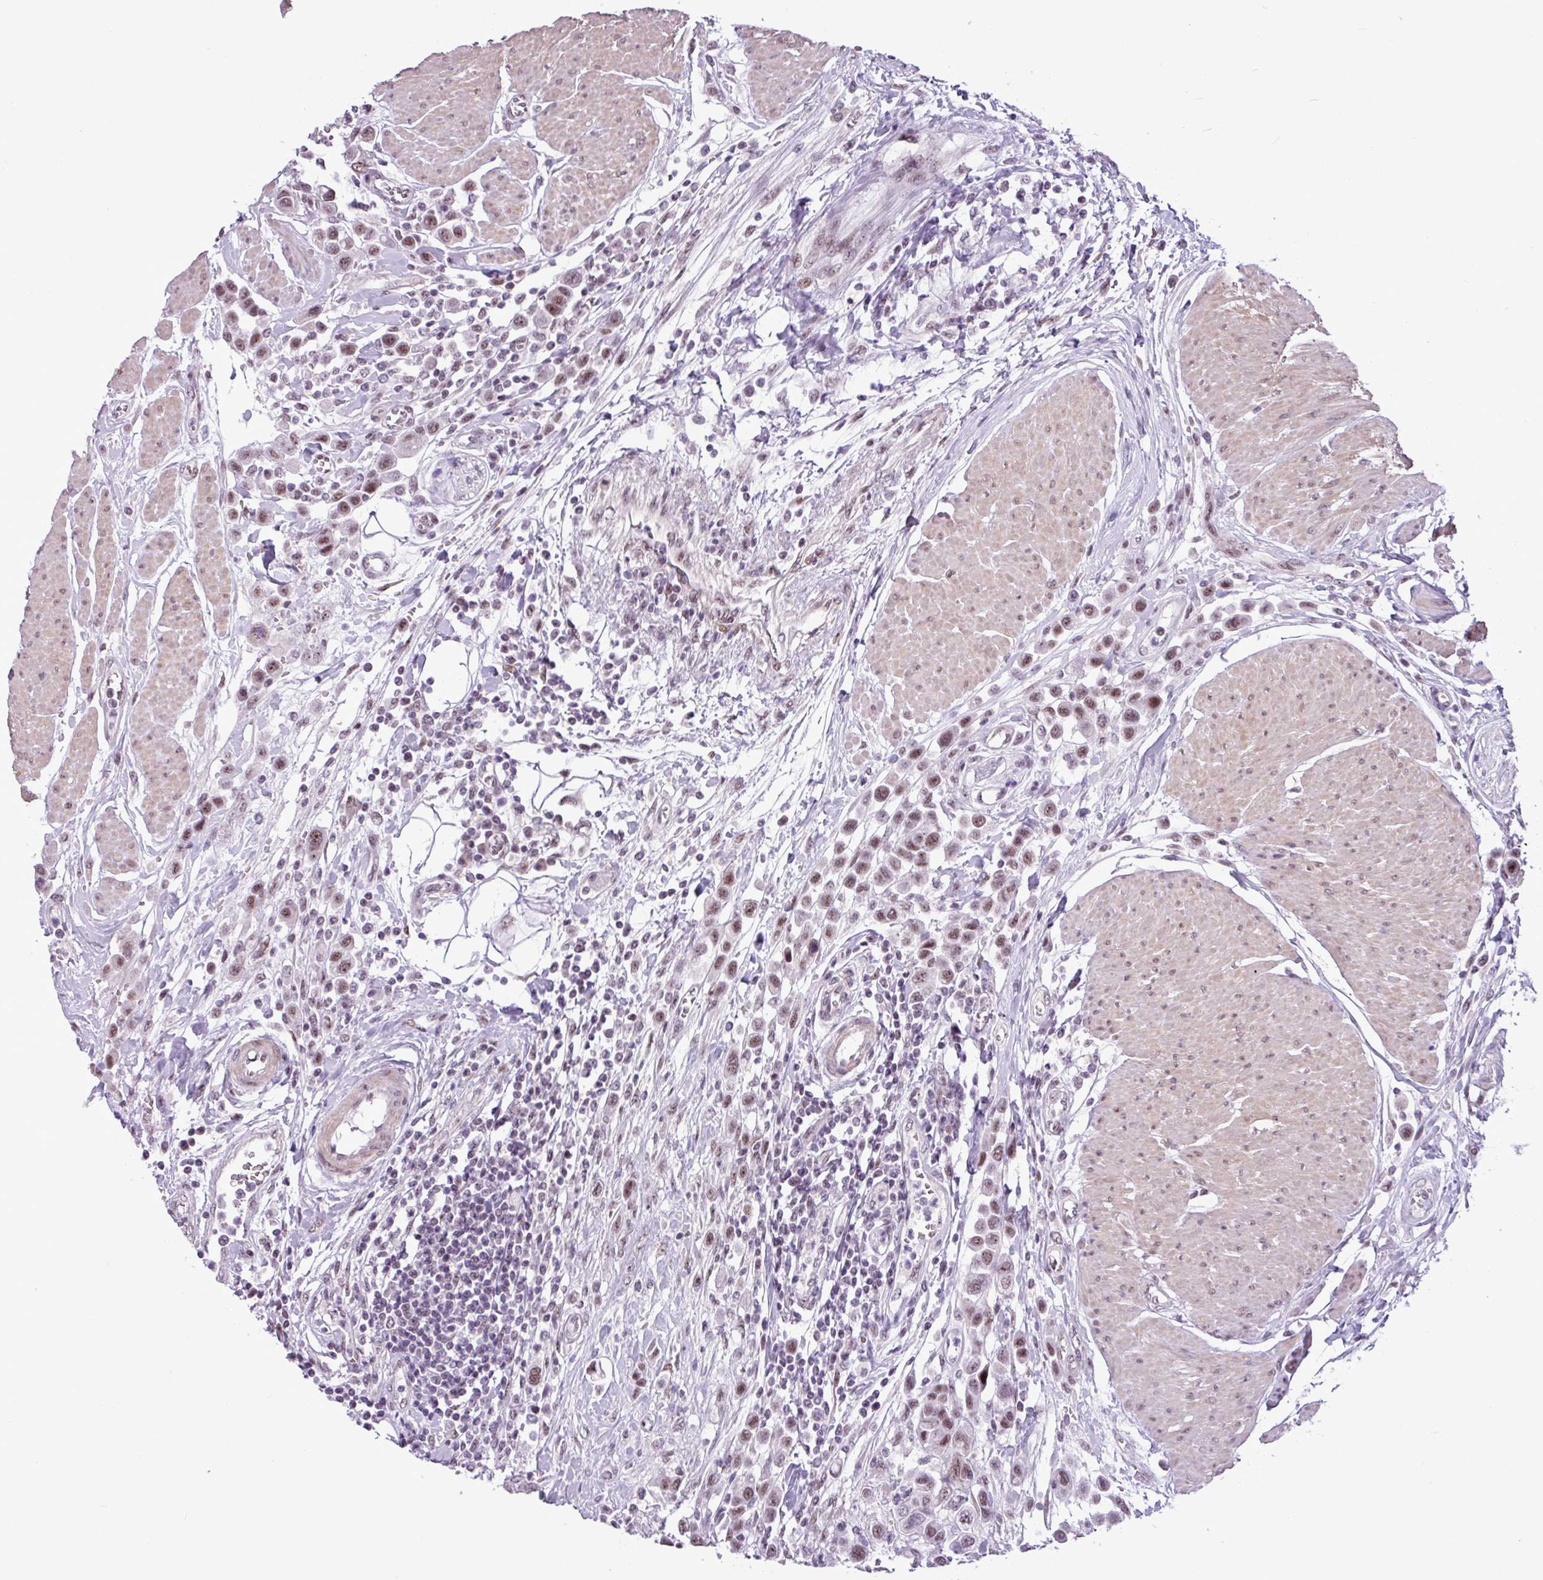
{"staining": {"intensity": "moderate", "quantity": ">75%", "location": "nuclear"}, "tissue": "urothelial cancer", "cell_type": "Tumor cells", "image_type": "cancer", "snomed": [{"axis": "morphology", "description": "Urothelial carcinoma, High grade"}, {"axis": "topography", "description": "Urinary bladder"}], "caption": "An immunohistochemistry micrograph of tumor tissue is shown. Protein staining in brown shows moderate nuclear positivity in urothelial carcinoma (high-grade) within tumor cells.", "gene": "UTP18", "patient": {"sex": "male", "age": 50}}